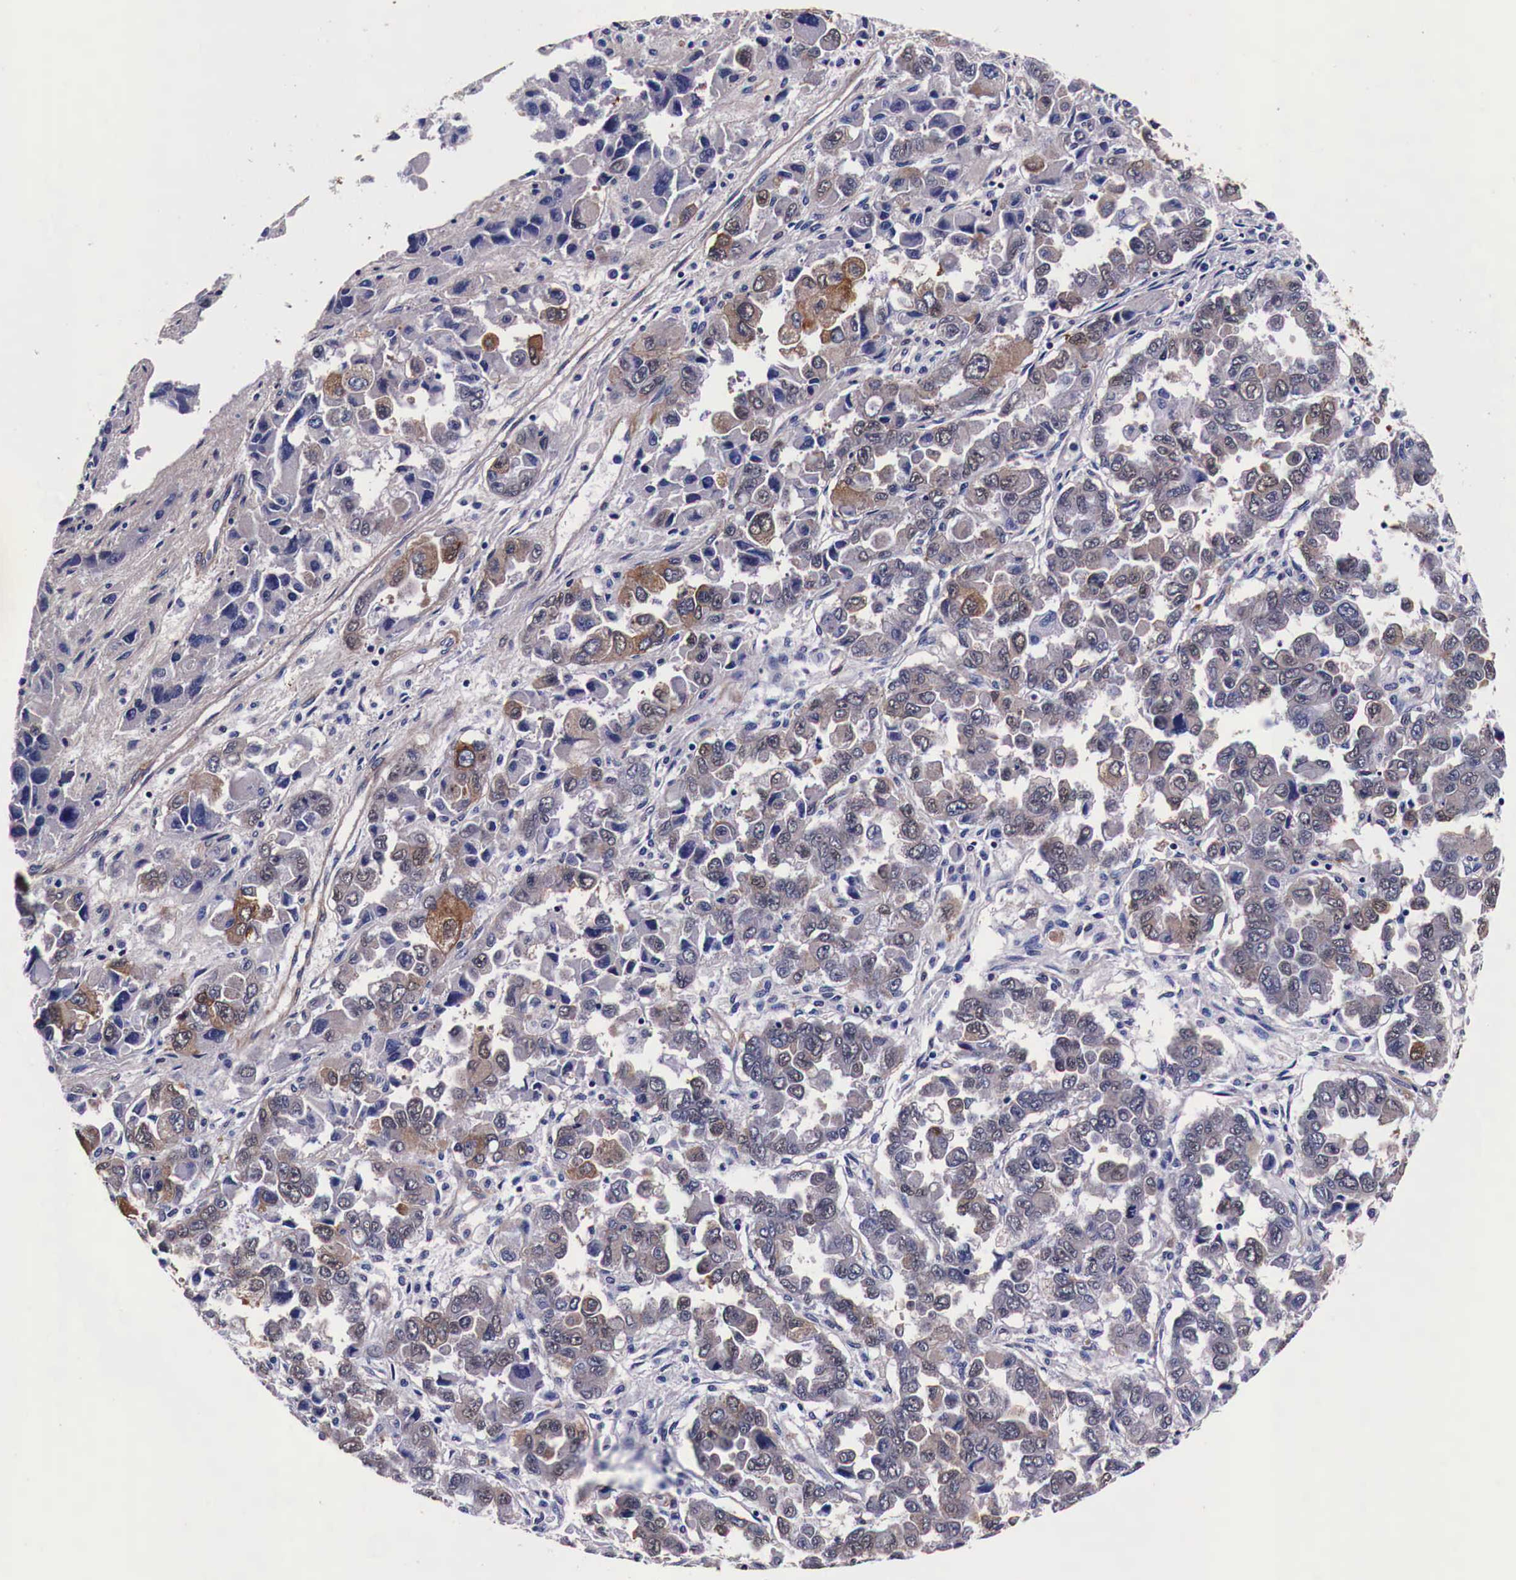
{"staining": {"intensity": "moderate", "quantity": ">75%", "location": "cytoplasmic/membranous"}, "tissue": "ovarian cancer", "cell_type": "Tumor cells", "image_type": "cancer", "snomed": [{"axis": "morphology", "description": "Cystadenocarcinoma, serous, NOS"}, {"axis": "topography", "description": "Ovary"}], "caption": "Ovarian serous cystadenocarcinoma tissue demonstrates moderate cytoplasmic/membranous positivity in approximately >75% of tumor cells, visualized by immunohistochemistry.", "gene": "HSPB1", "patient": {"sex": "female", "age": 84}}